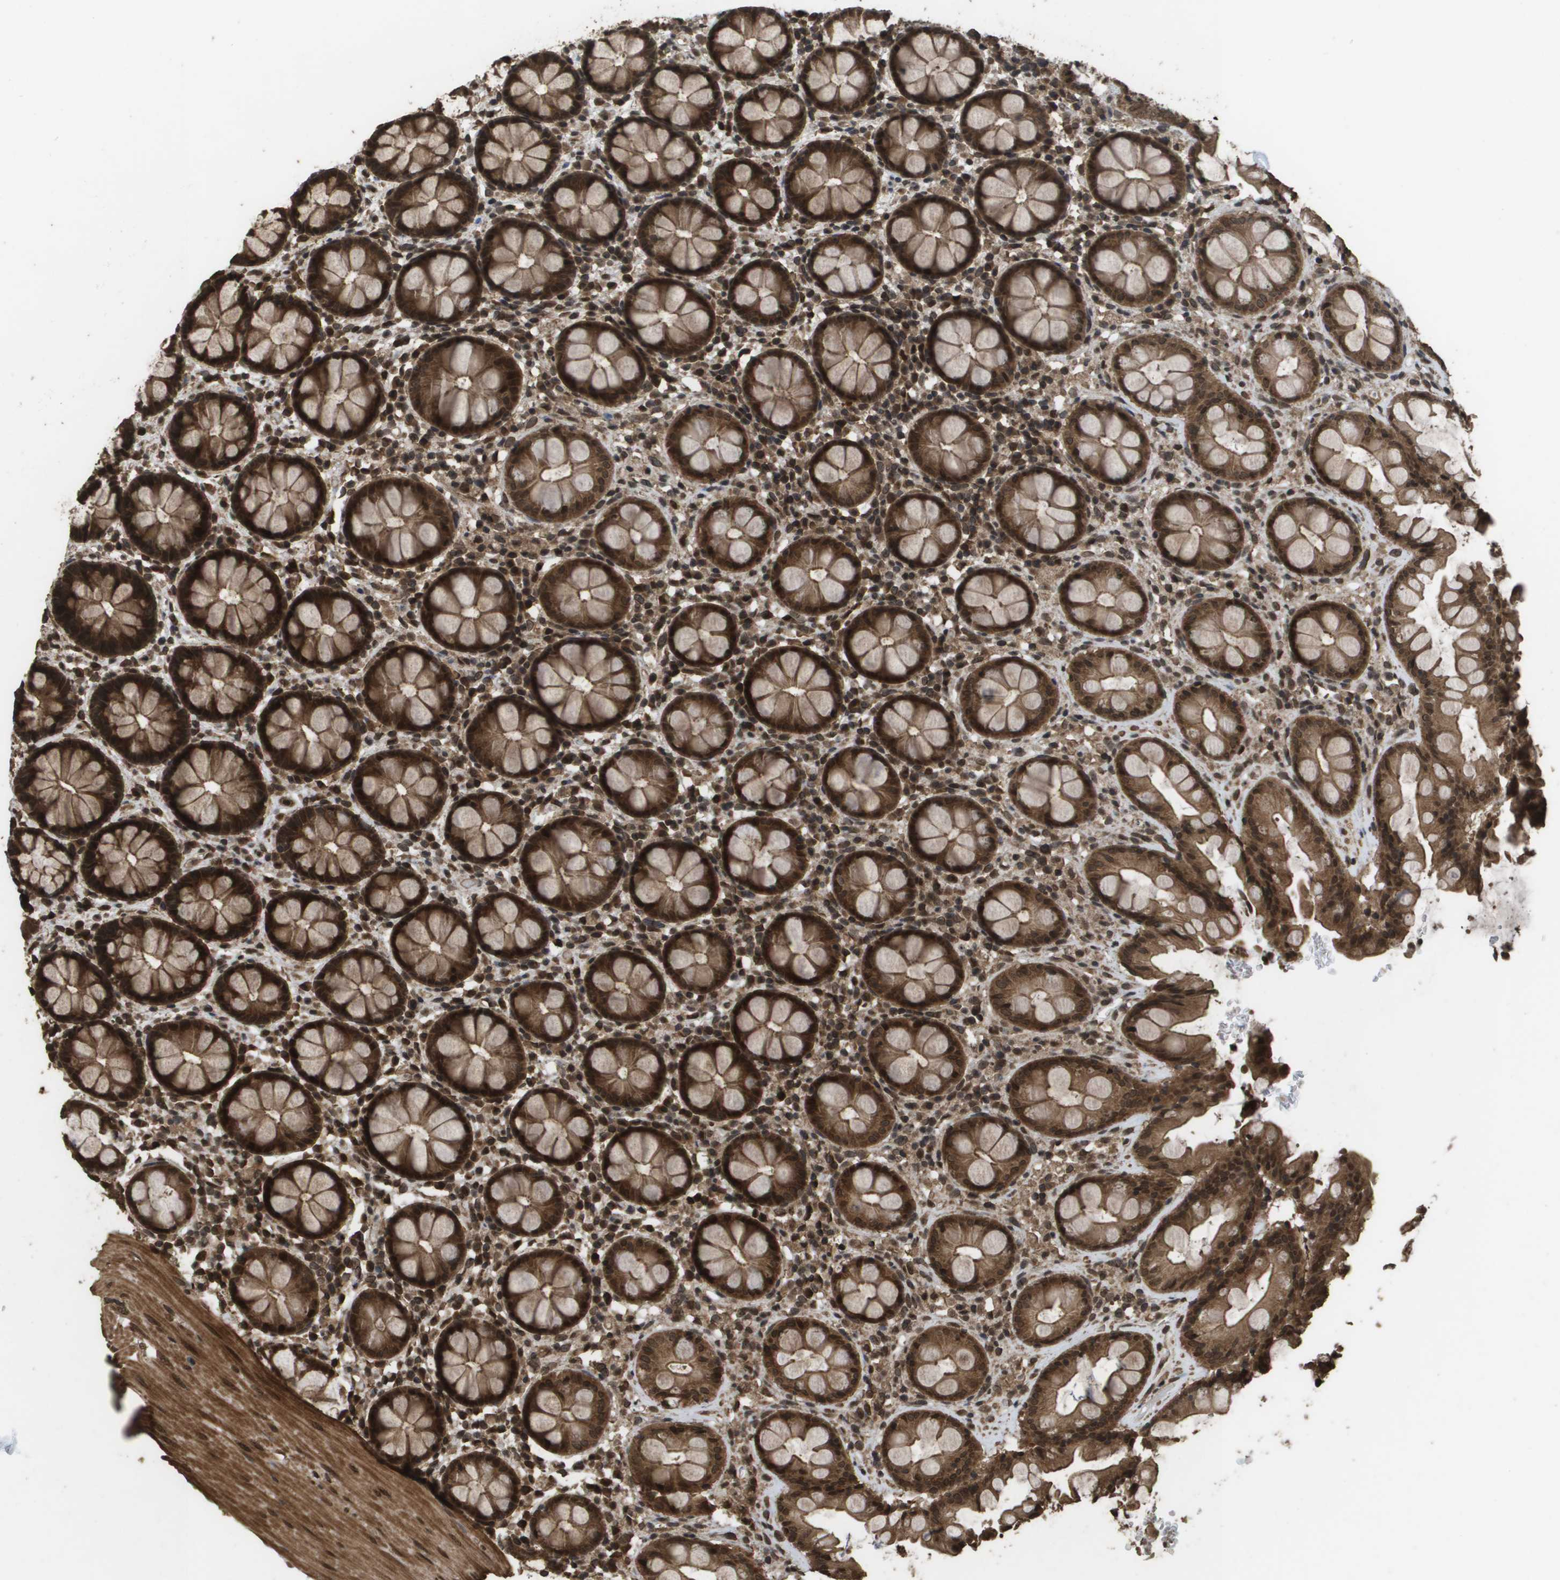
{"staining": {"intensity": "strong", "quantity": ">75%", "location": "cytoplasmic/membranous,nuclear"}, "tissue": "rectum", "cell_type": "Glandular cells", "image_type": "normal", "snomed": [{"axis": "morphology", "description": "Normal tissue, NOS"}, {"axis": "topography", "description": "Rectum"}], "caption": "This is an image of IHC staining of benign rectum, which shows strong expression in the cytoplasmic/membranous,nuclear of glandular cells.", "gene": "AXIN2", "patient": {"sex": "male", "age": 64}}